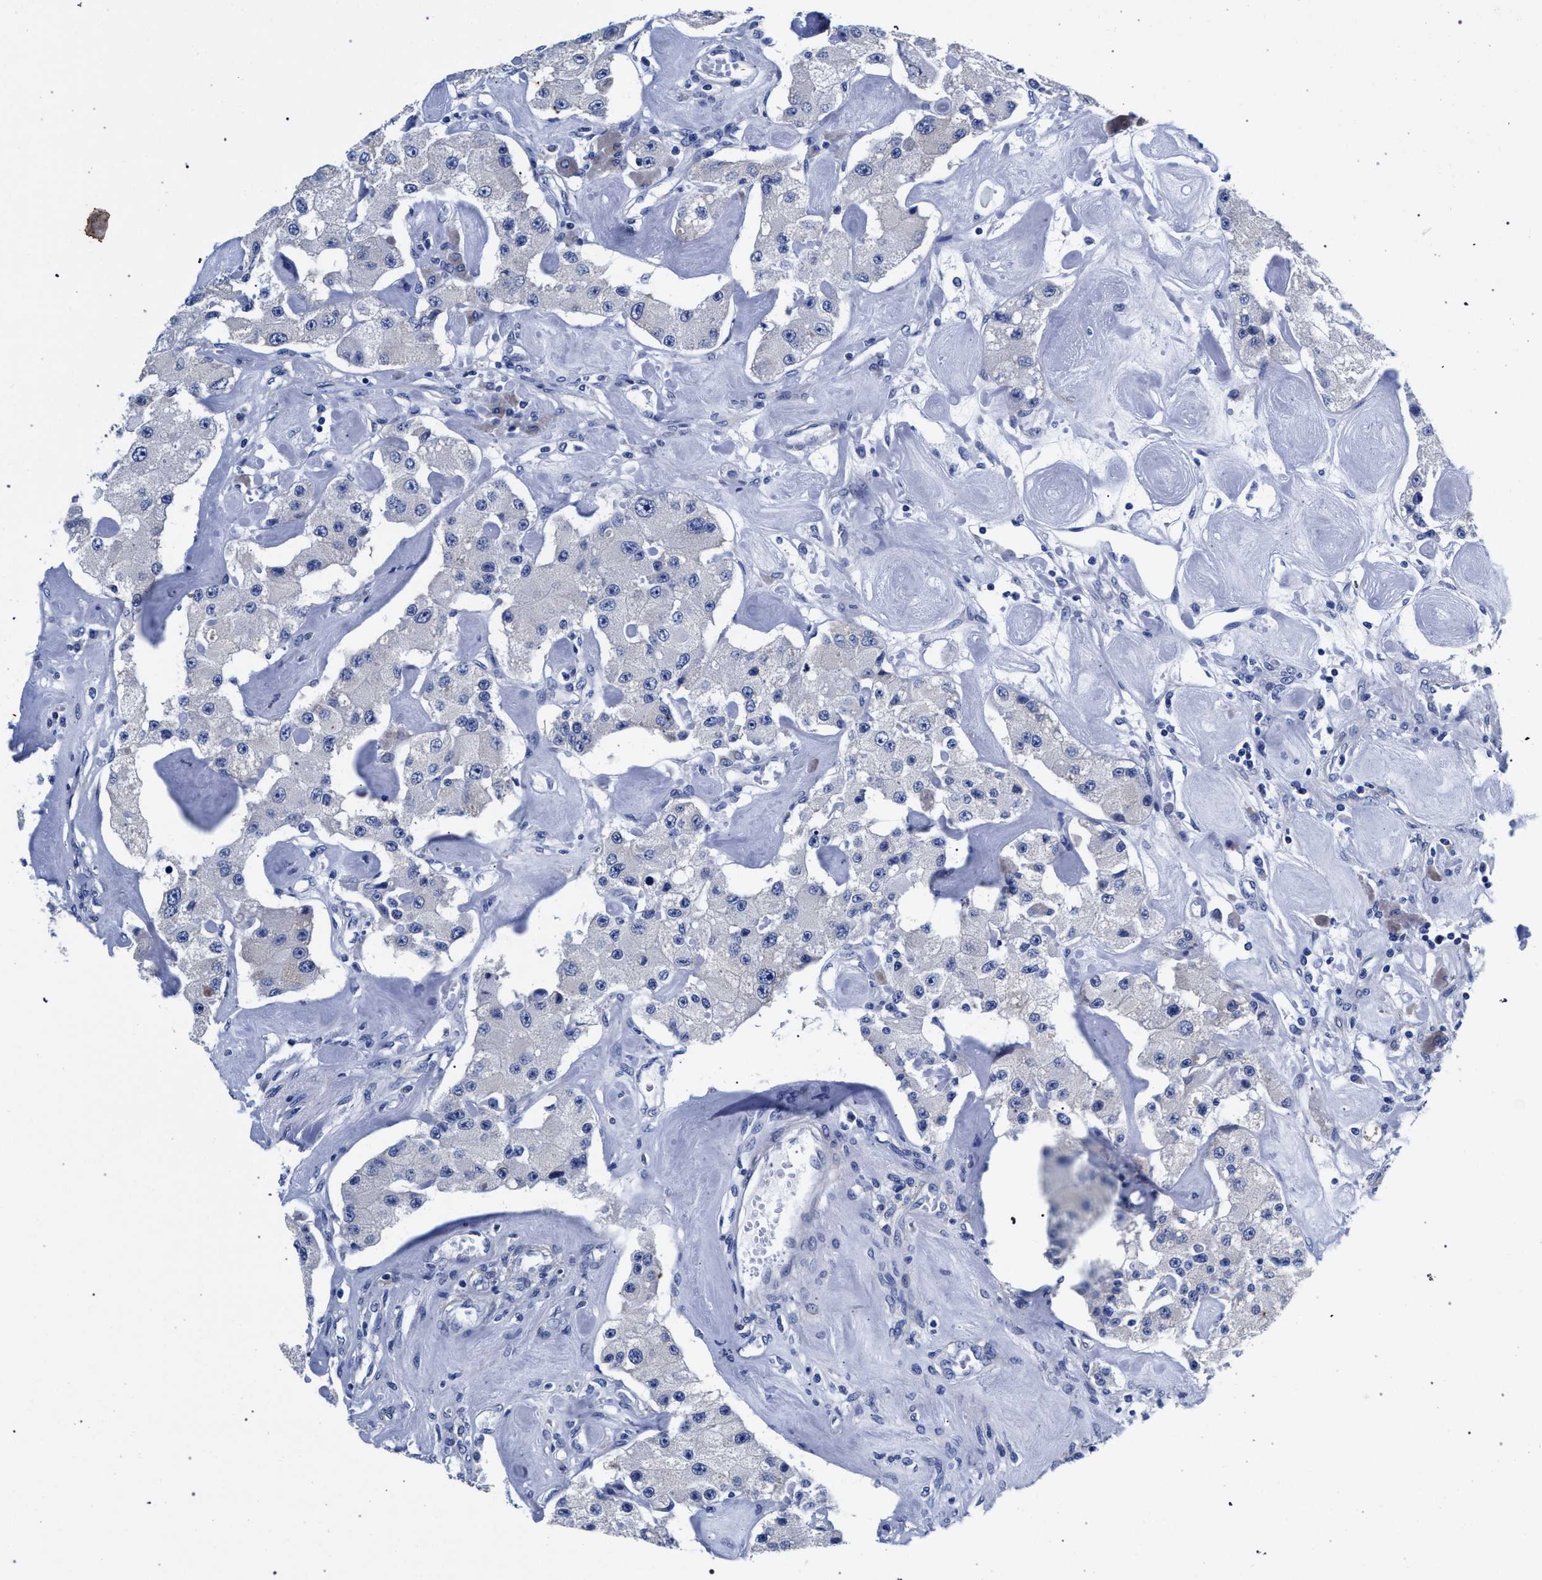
{"staining": {"intensity": "negative", "quantity": "none", "location": "none"}, "tissue": "carcinoid", "cell_type": "Tumor cells", "image_type": "cancer", "snomed": [{"axis": "morphology", "description": "Carcinoid, malignant, NOS"}, {"axis": "topography", "description": "Pancreas"}], "caption": "The histopathology image shows no significant staining in tumor cells of carcinoid.", "gene": "AKAP4", "patient": {"sex": "male", "age": 41}}